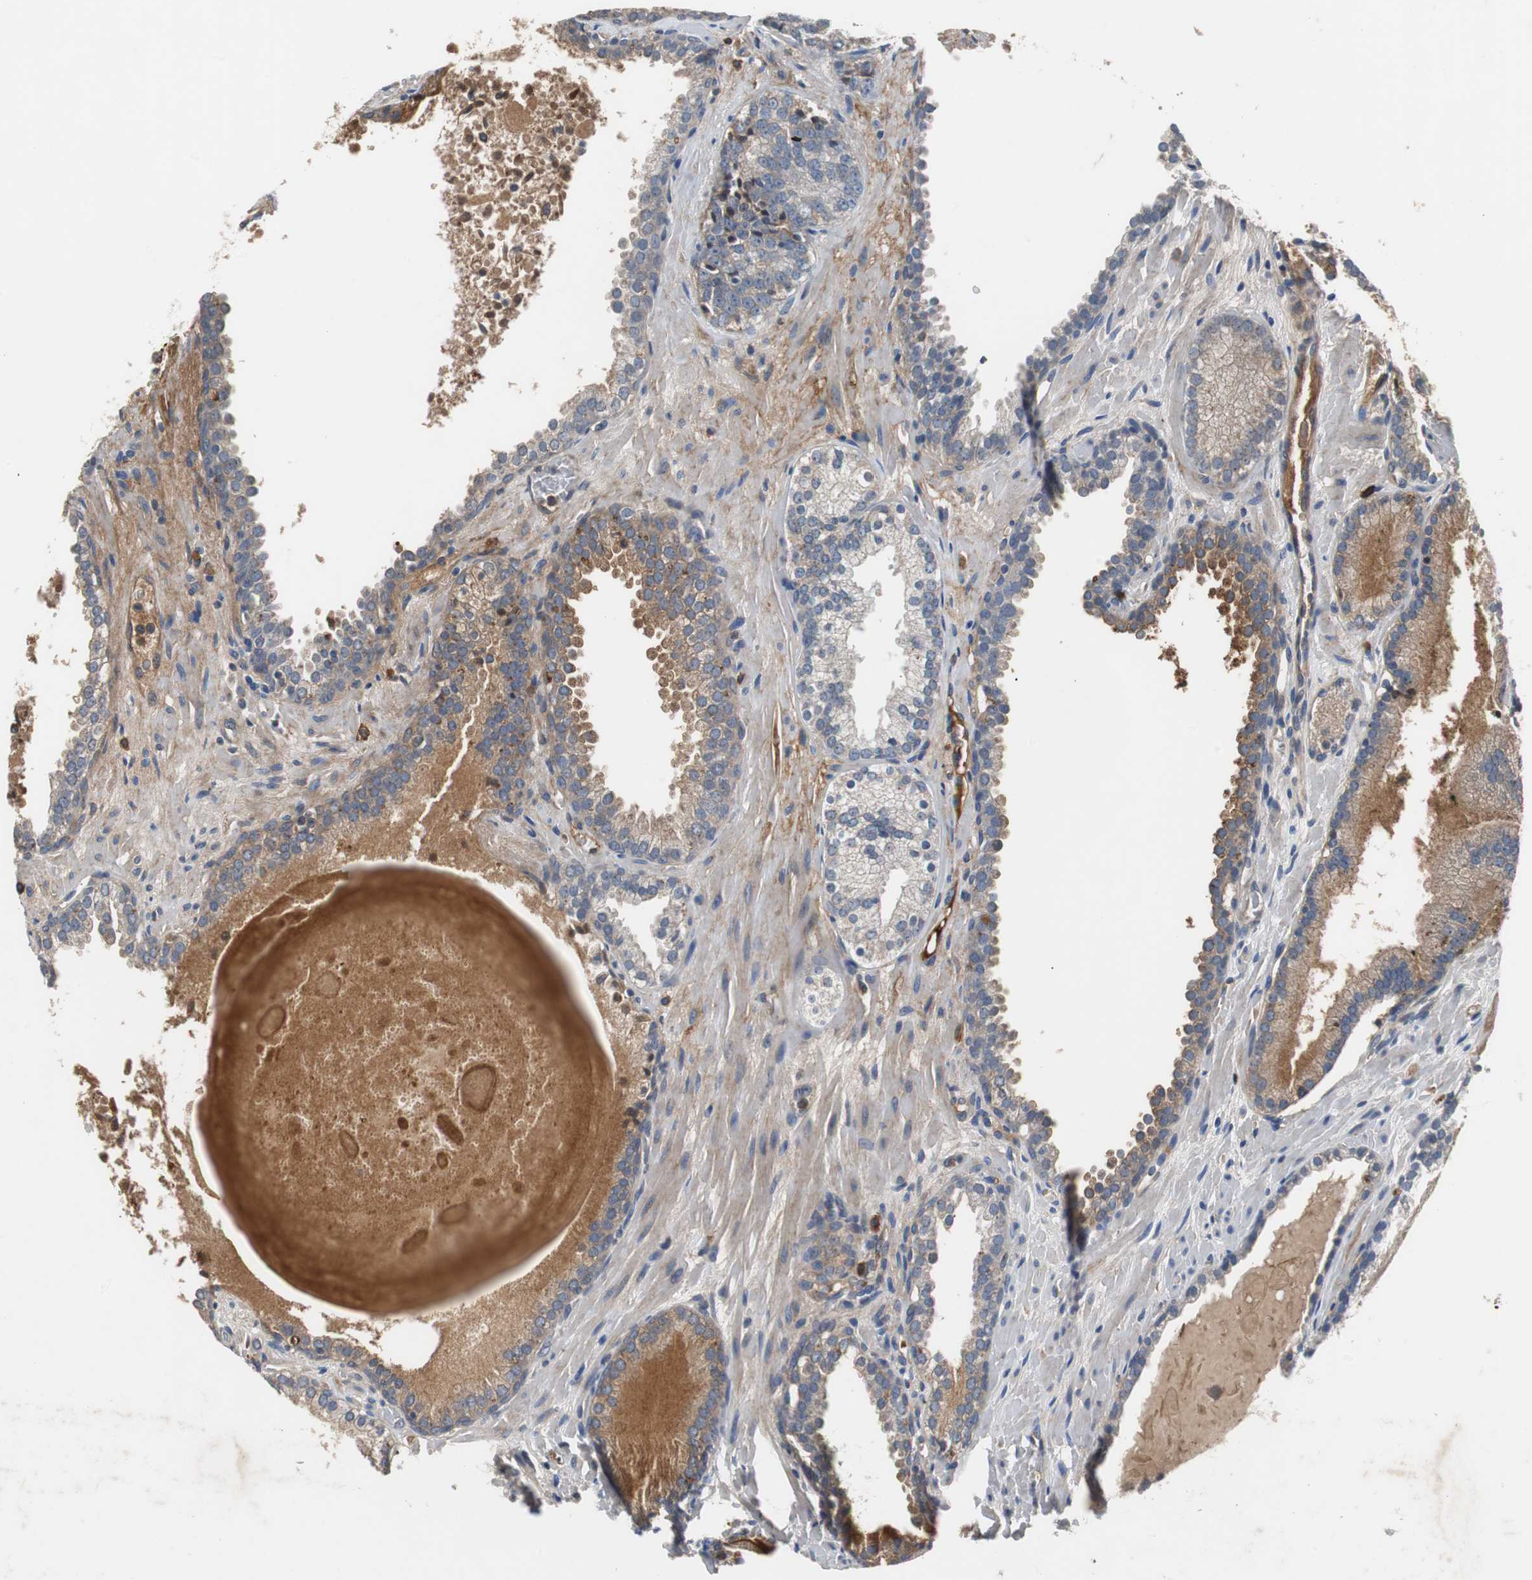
{"staining": {"intensity": "weak", "quantity": "25%-75%", "location": "cytoplasmic/membranous"}, "tissue": "prostate cancer", "cell_type": "Tumor cells", "image_type": "cancer", "snomed": [{"axis": "morphology", "description": "Adenocarcinoma, Low grade"}, {"axis": "topography", "description": "Prostate"}], "caption": "A brown stain highlights weak cytoplasmic/membranous expression of a protein in human prostate low-grade adenocarcinoma tumor cells.", "gene": "SORT1", "patient": {"sex": "male", "age": 63}}